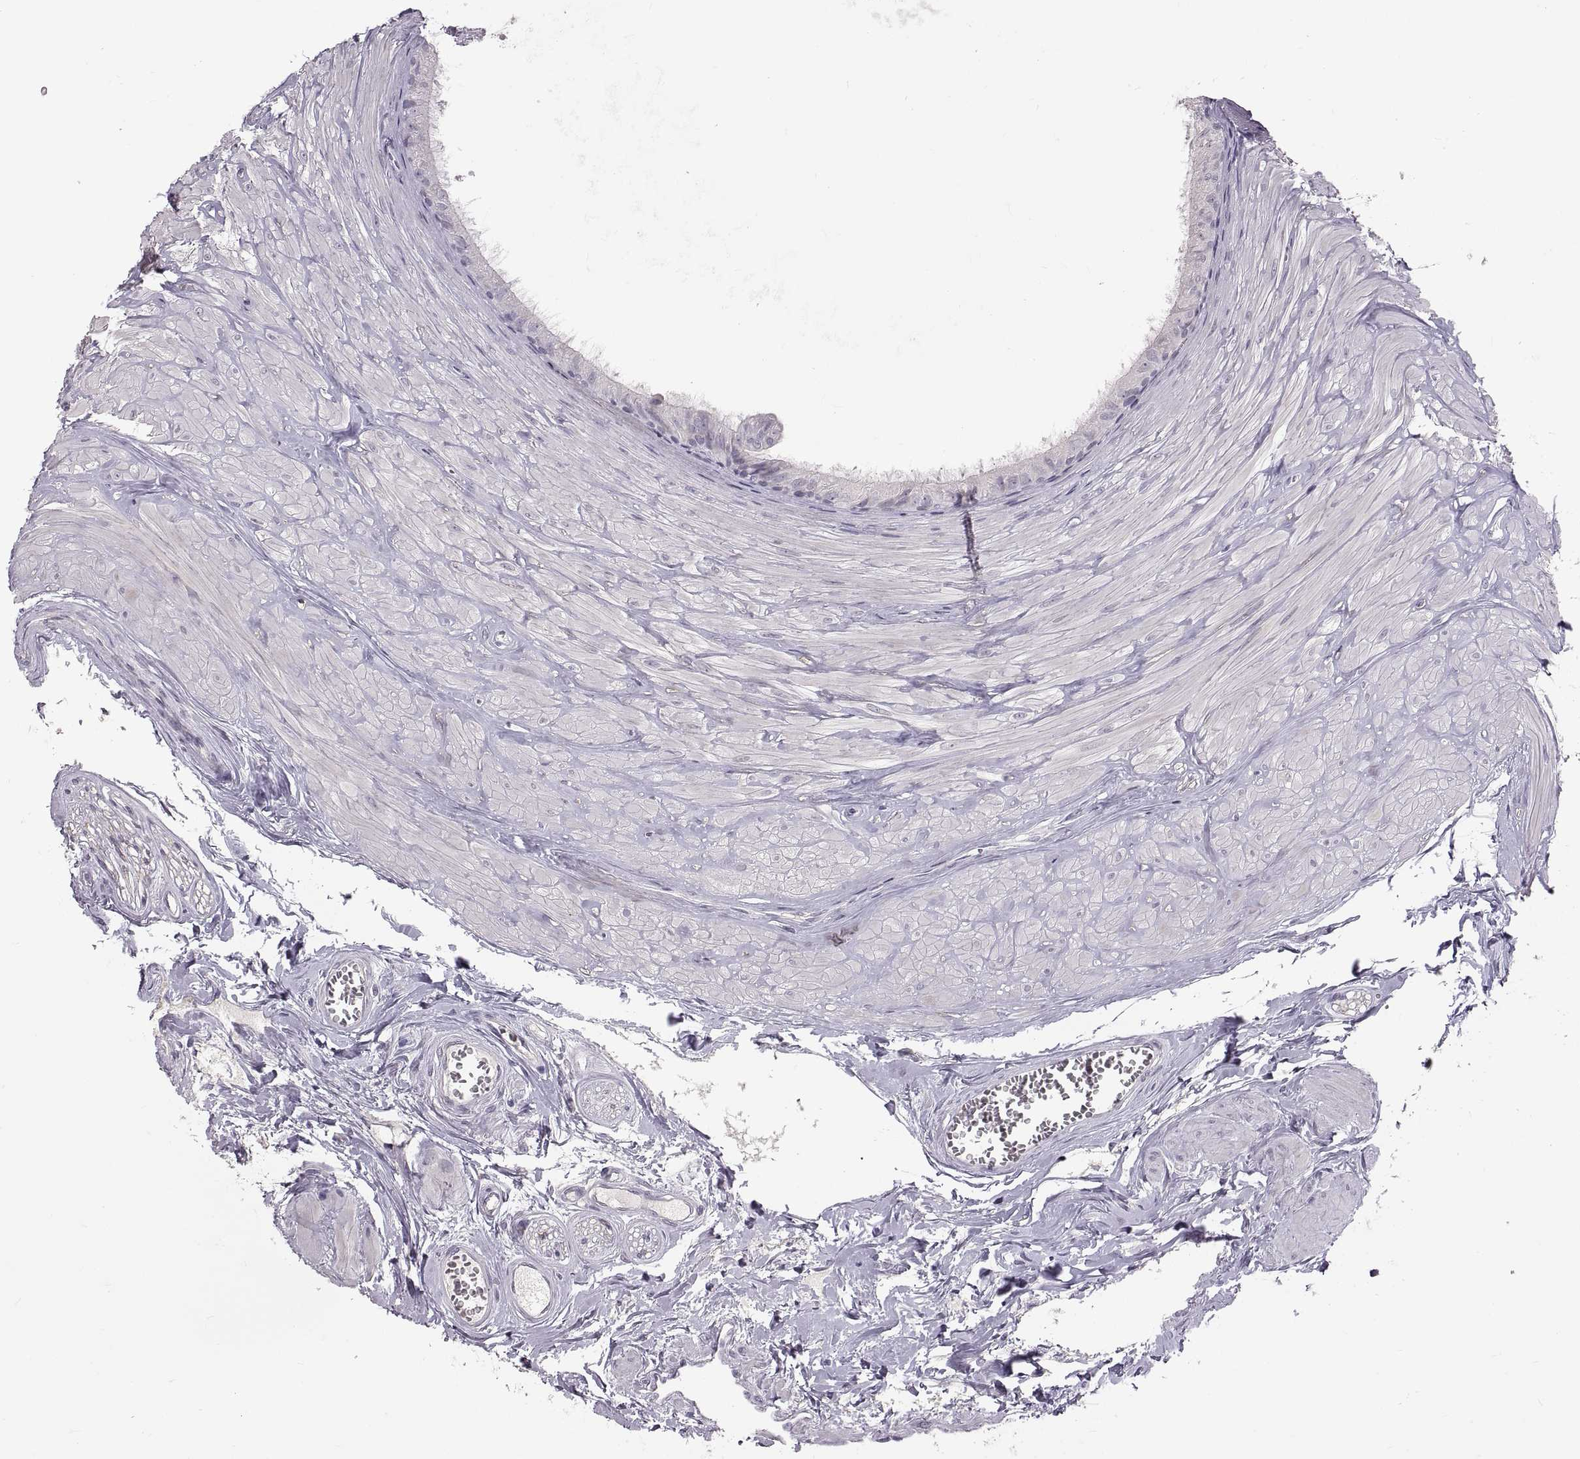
{"staining": {"intensity": "strong", "quantity": "<25%", "location": "cytoplasmic/membranous"}, "tissue": "epididymis", "cell_type": "Glandular cells", "image_type": "normal", "snomed": [{"axis": "morphology", "description": "Normal tissue, NOS"}, {"axis": "topography", "description": "Epididymis"}], "caption": "Protein staining by IHC shows strong cytoplasmic/membranous staining in about <25% of glandular cells in benign epididymis. The staining was performed using DAB (3,3'-diaminobenzidine) to visualize the protein expression in brown, while the nuclei were stained in blue with hematoxylin (Magnification: 20x).", "gene": "CDH2", "patient": {"sex": "male", "age": 37}}